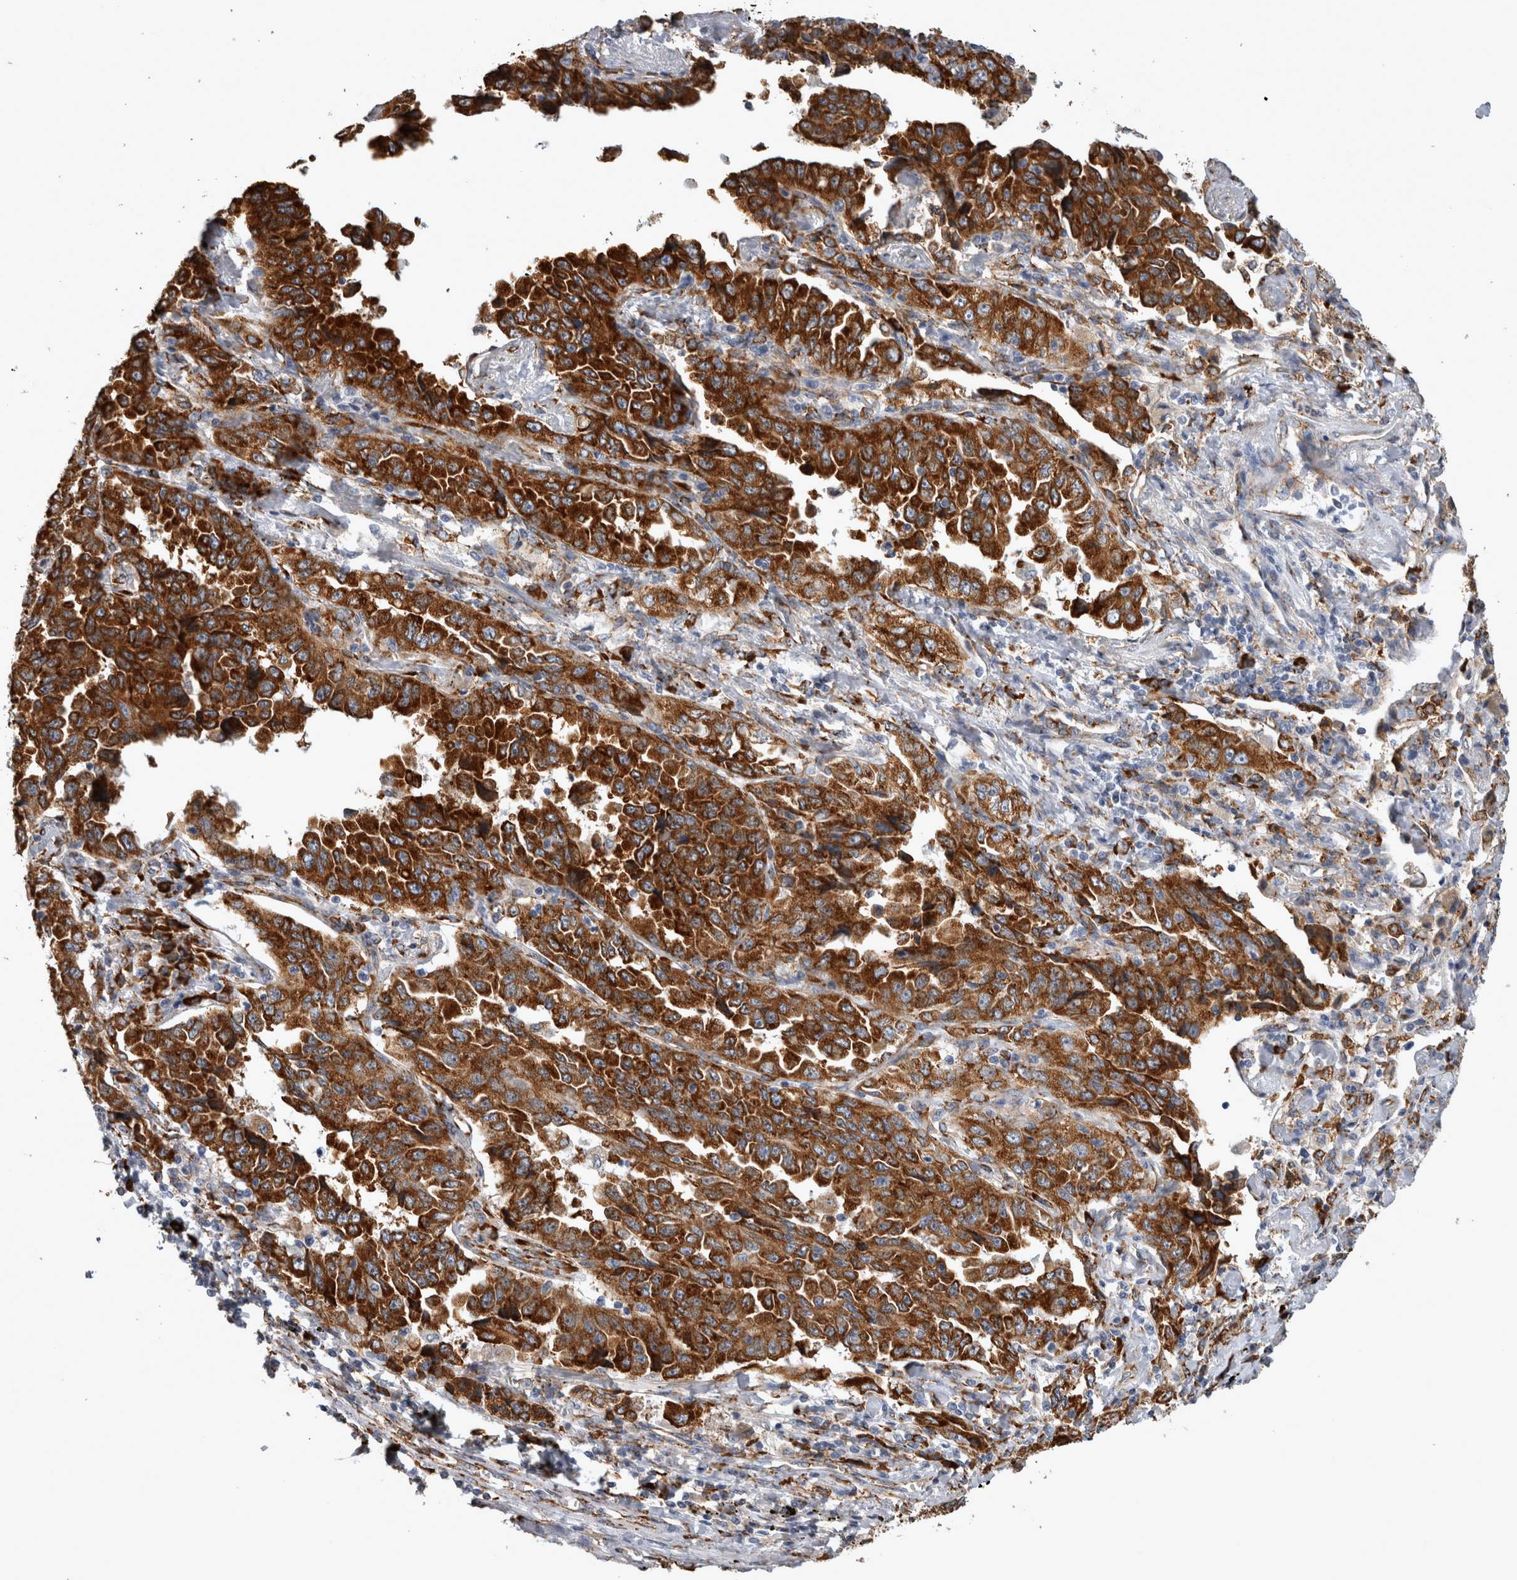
{"staining": {"intensity": "strong", "quantity": ">75%", "location": "cytoplasmic/membranous"}, "tissue": "lung cancer", "cell_type": "Tumor cells", "image_type": "cancer", "snomed": [{"axis": "morphology", "description": "Adenocarcinoma, NOS"}, {"axis": "topography", "description": "Lung"}], "caption": "Immunohistochemical staining of lung adenocarcinoma displays high levels of strong cytoplasmic/membranous expression in about >75% of tumor cells.", "gene": "FHIP2B", "patient": {"sex": "female", "age": 51}}